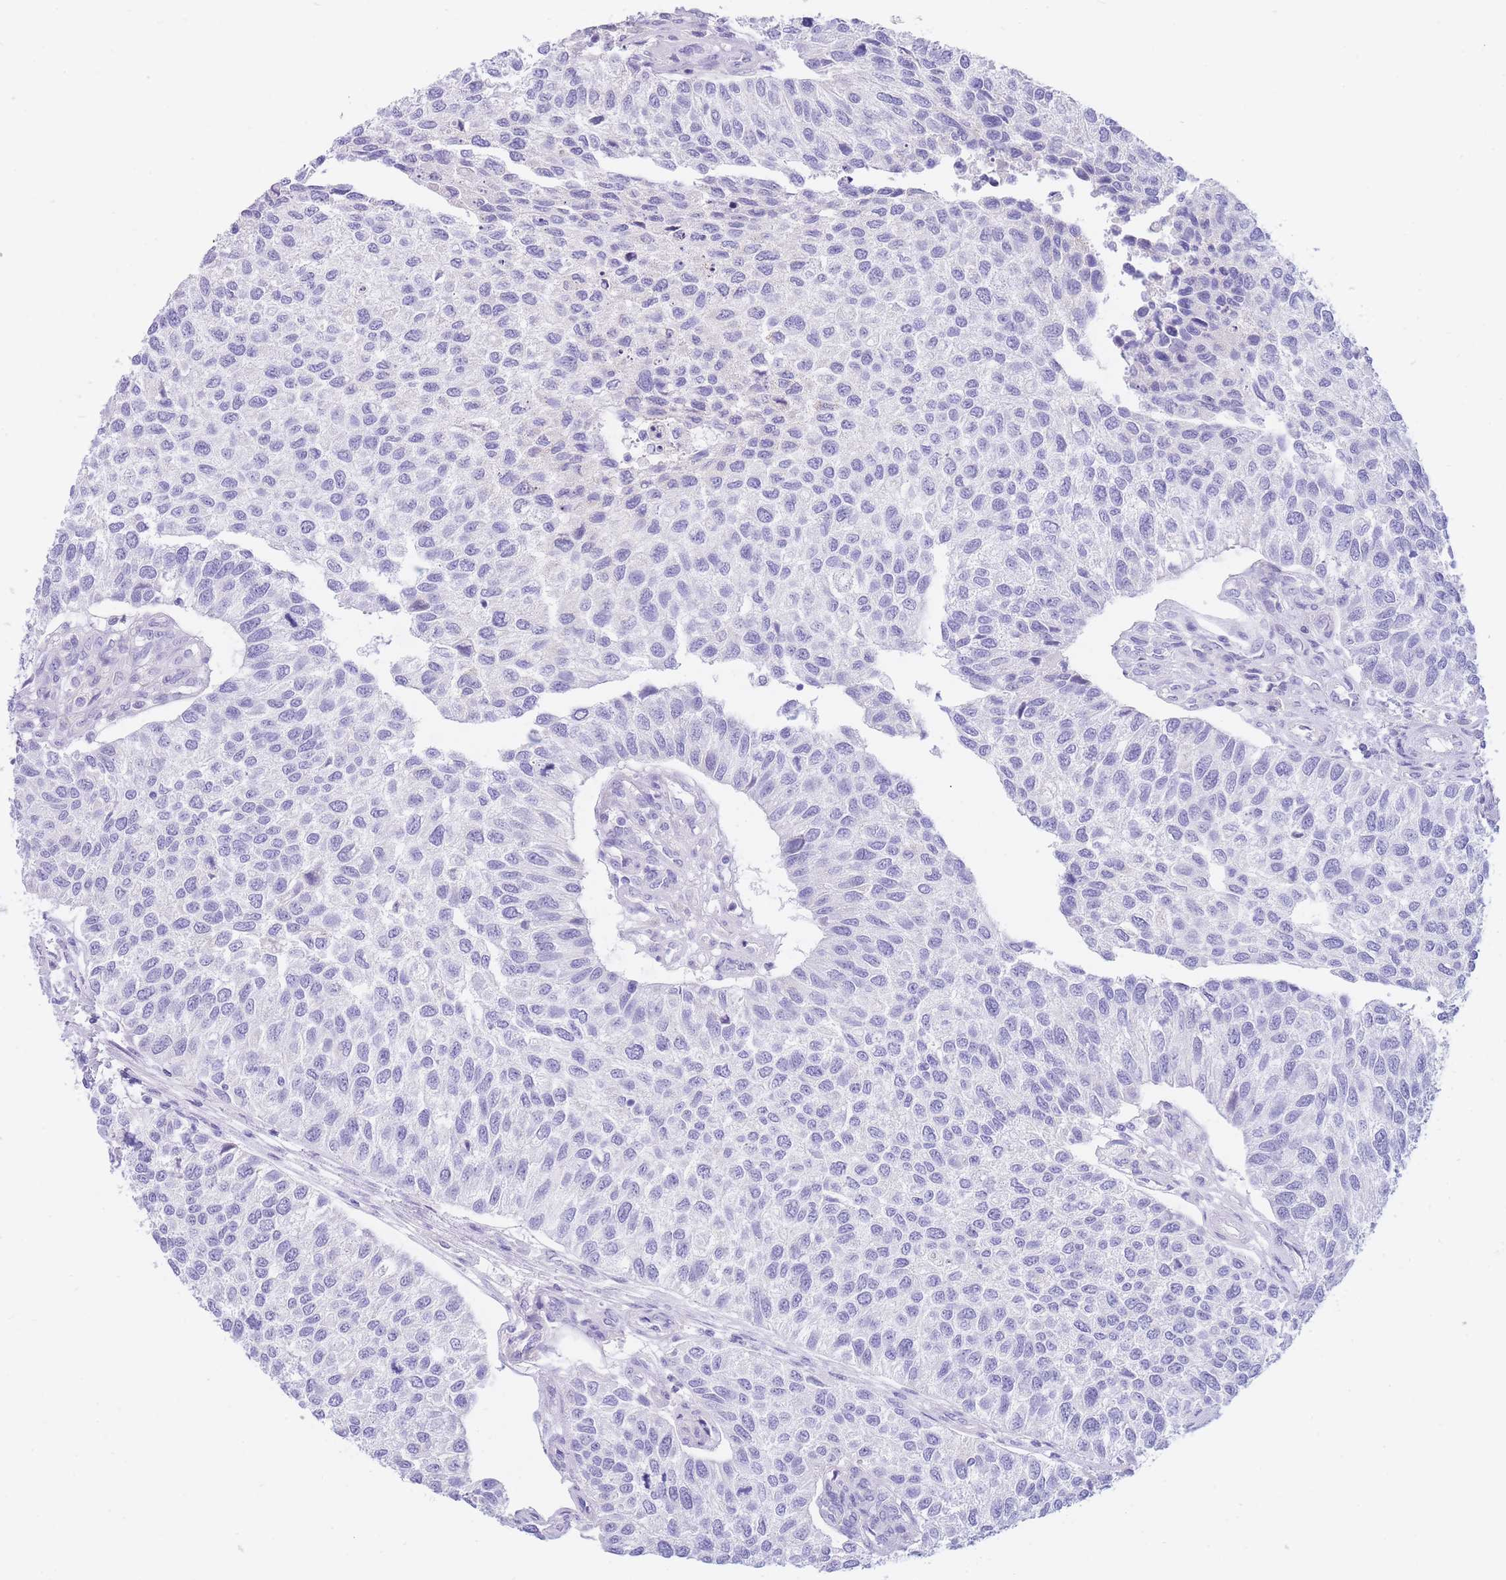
{"staining": {"intensity": "negative", "quantity": "none", "location": "none"}, "tissue": "urothelial cancer", "cell_type": "Tumor cells", "image_type": "cancer", "snomed": [{"axis": "morphology", "description": "Urothelial carcinoma, NOS"}, {"axis": "topography", "description": "Urinary bladder"}], "caption": "A histopathology image of urothelial cancer stained for a protein demonstrates no brown staining in tumor cells.", "gene": "SULT1A1", "patient": {"sex": "male", "age": 55}}